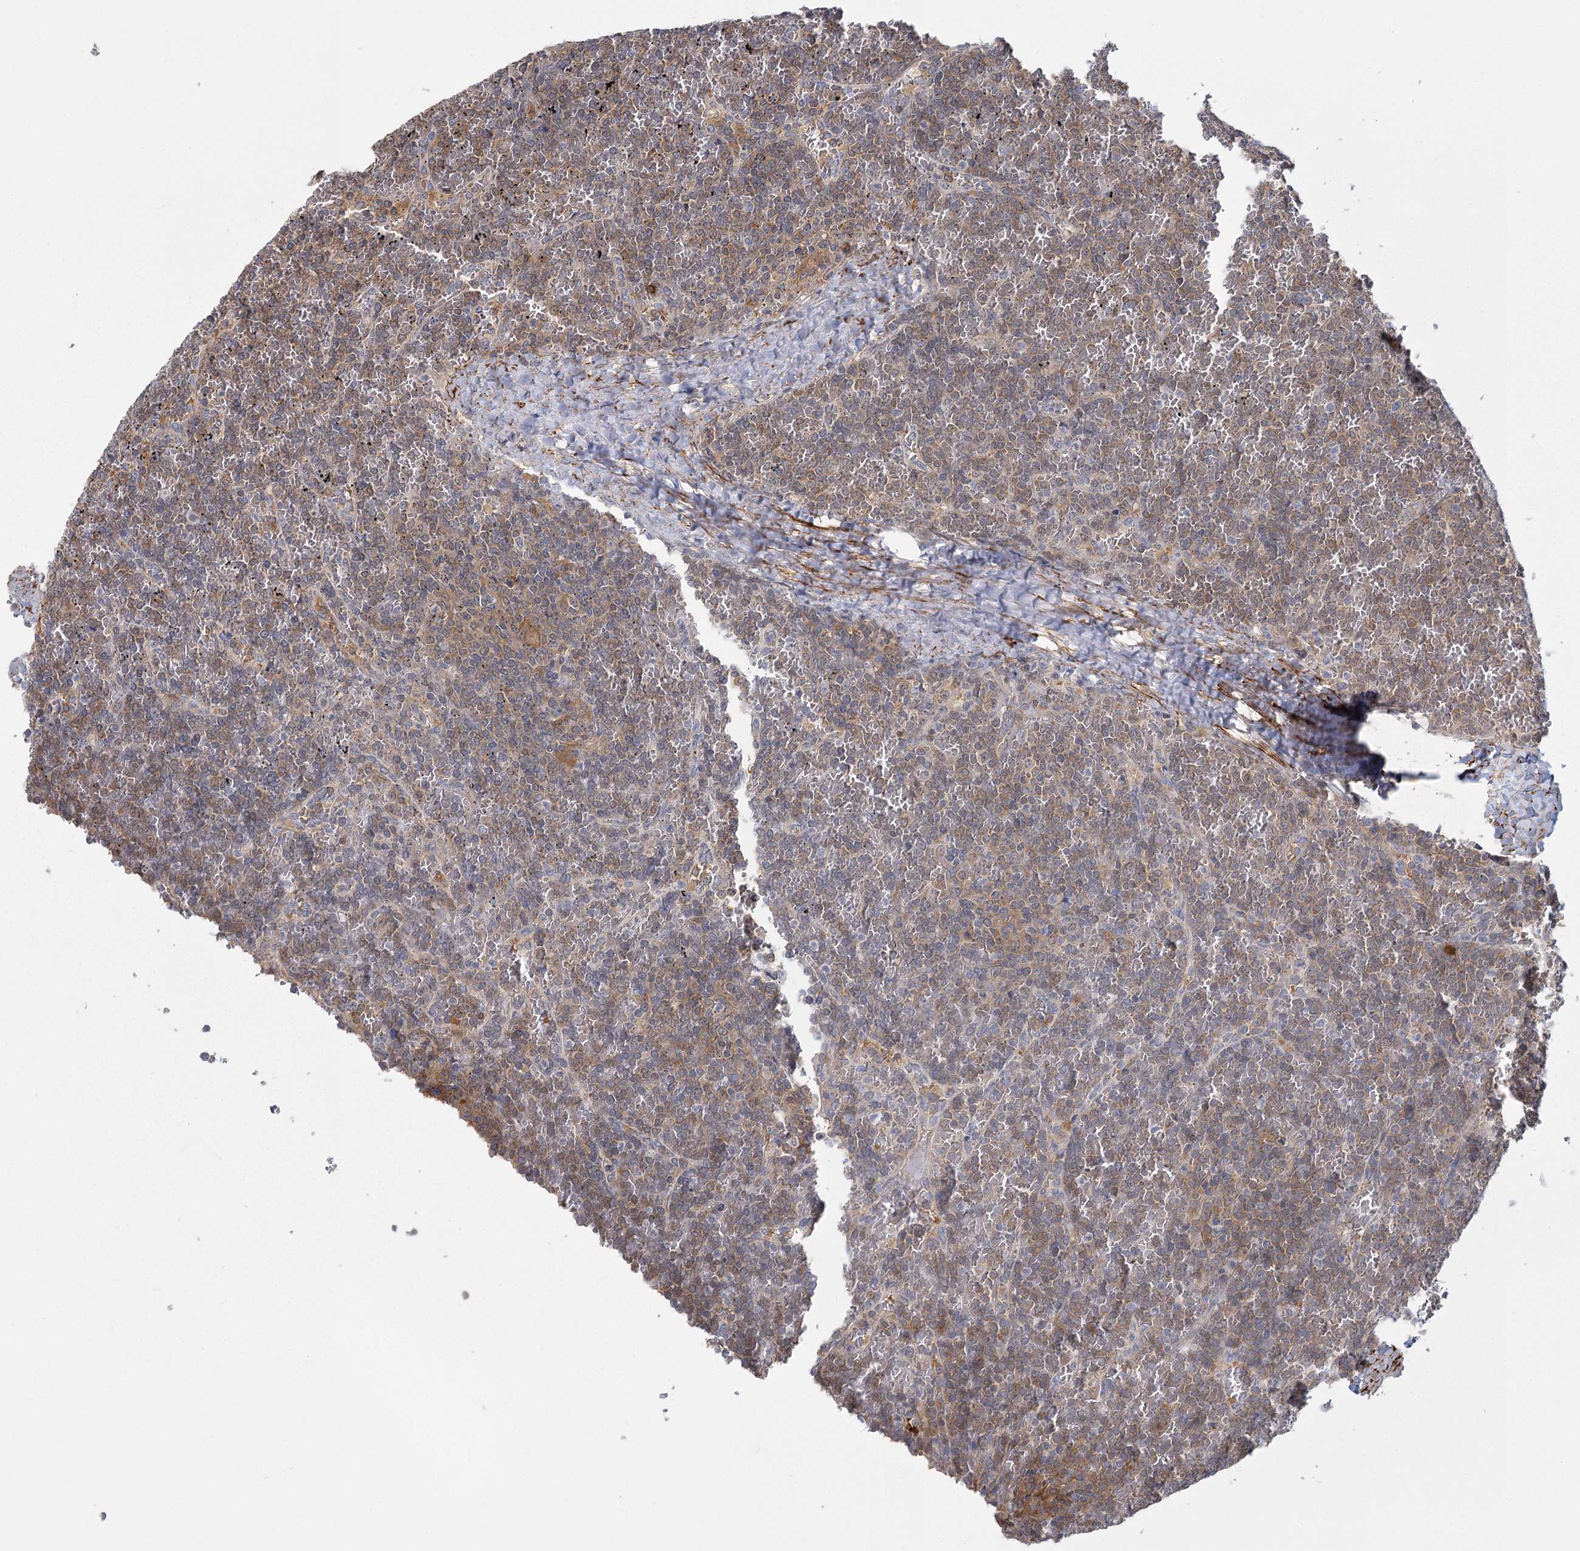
{"staining": {"intensity": "moderate", "quantity": "25%-75%", "location": "cytoplasmic/membranous"}, "tissue": "lymphoma", "cell_type": "Tumor cells", "image_type": "cancer", "snomed": [{"axis": "morphology", "description": "Malignant lymphoma, non-Hodgkin's type, Low grade"}, {"axis": "topography", "description": "Spleen"}], "caption": "Immunohistochemistry micrograph of lymphoma stained for a protein (brown), which demonstrates medium levels of moderate cytoplasmic/membranous positivity in approximately 25%-75% of tumor cells.", "gene": "USP11", "patient": {"sex": "female", "age": 19}}